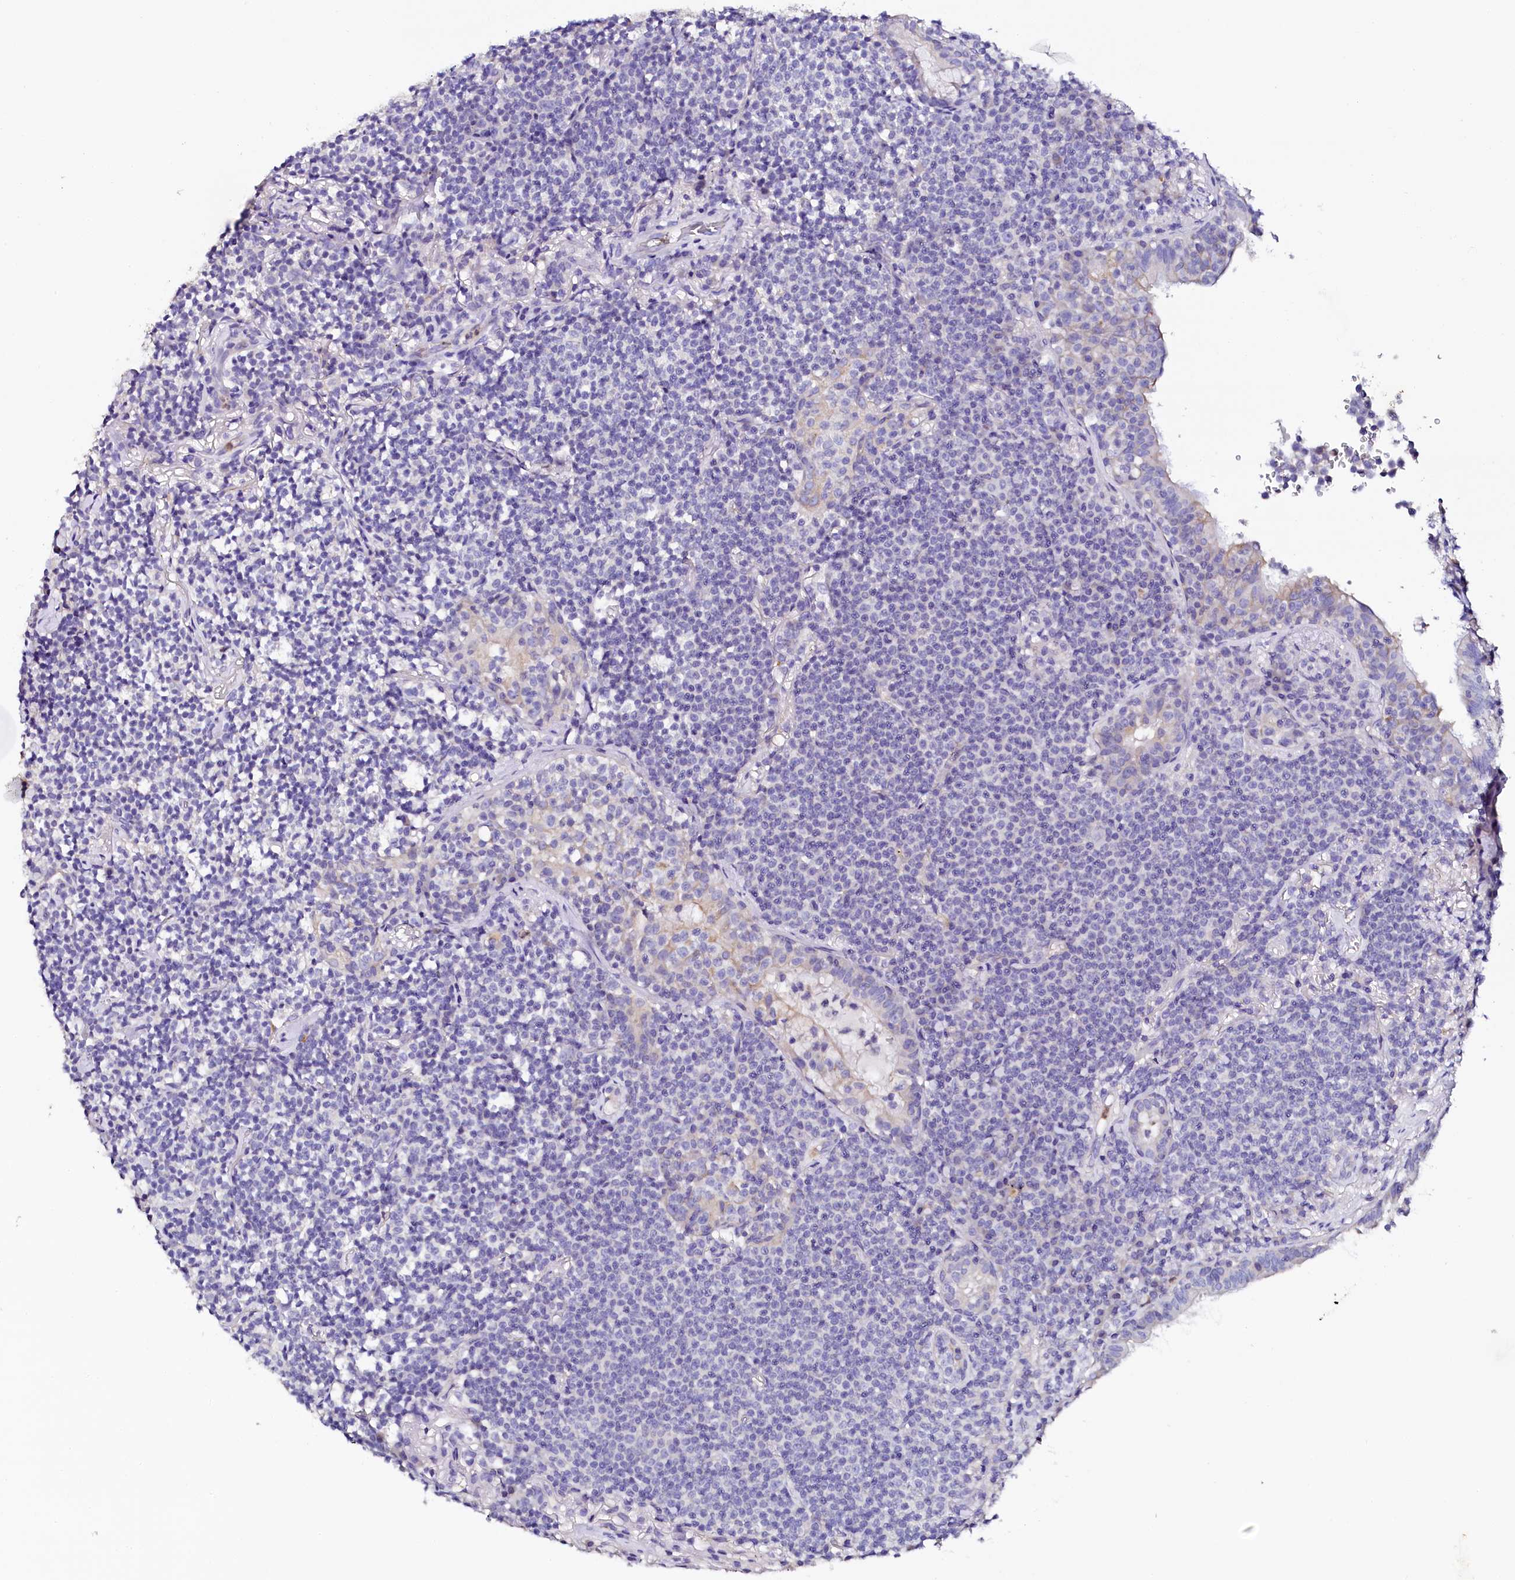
{"staining": {"intensity": "negative", "quantity": "none", "location": "none"}, "tissue": "lymphoma", "cell_type": "Tumor cells", "image_type": "cancer", "snomed": [{"axis": "morphology", "description": "Malignant lymphoma, non-Hodgkin's type, Low grade"}, {"axis": "topography", "description": "Lung"}], "caption": "Immunohistochemical staining of human low-grade malignant lymphoma, non-Hodgkin's type exhibits no significant expression in tumor cells.", "gene": "NAA16", "patient": {"sex": "female", "age": 71}}